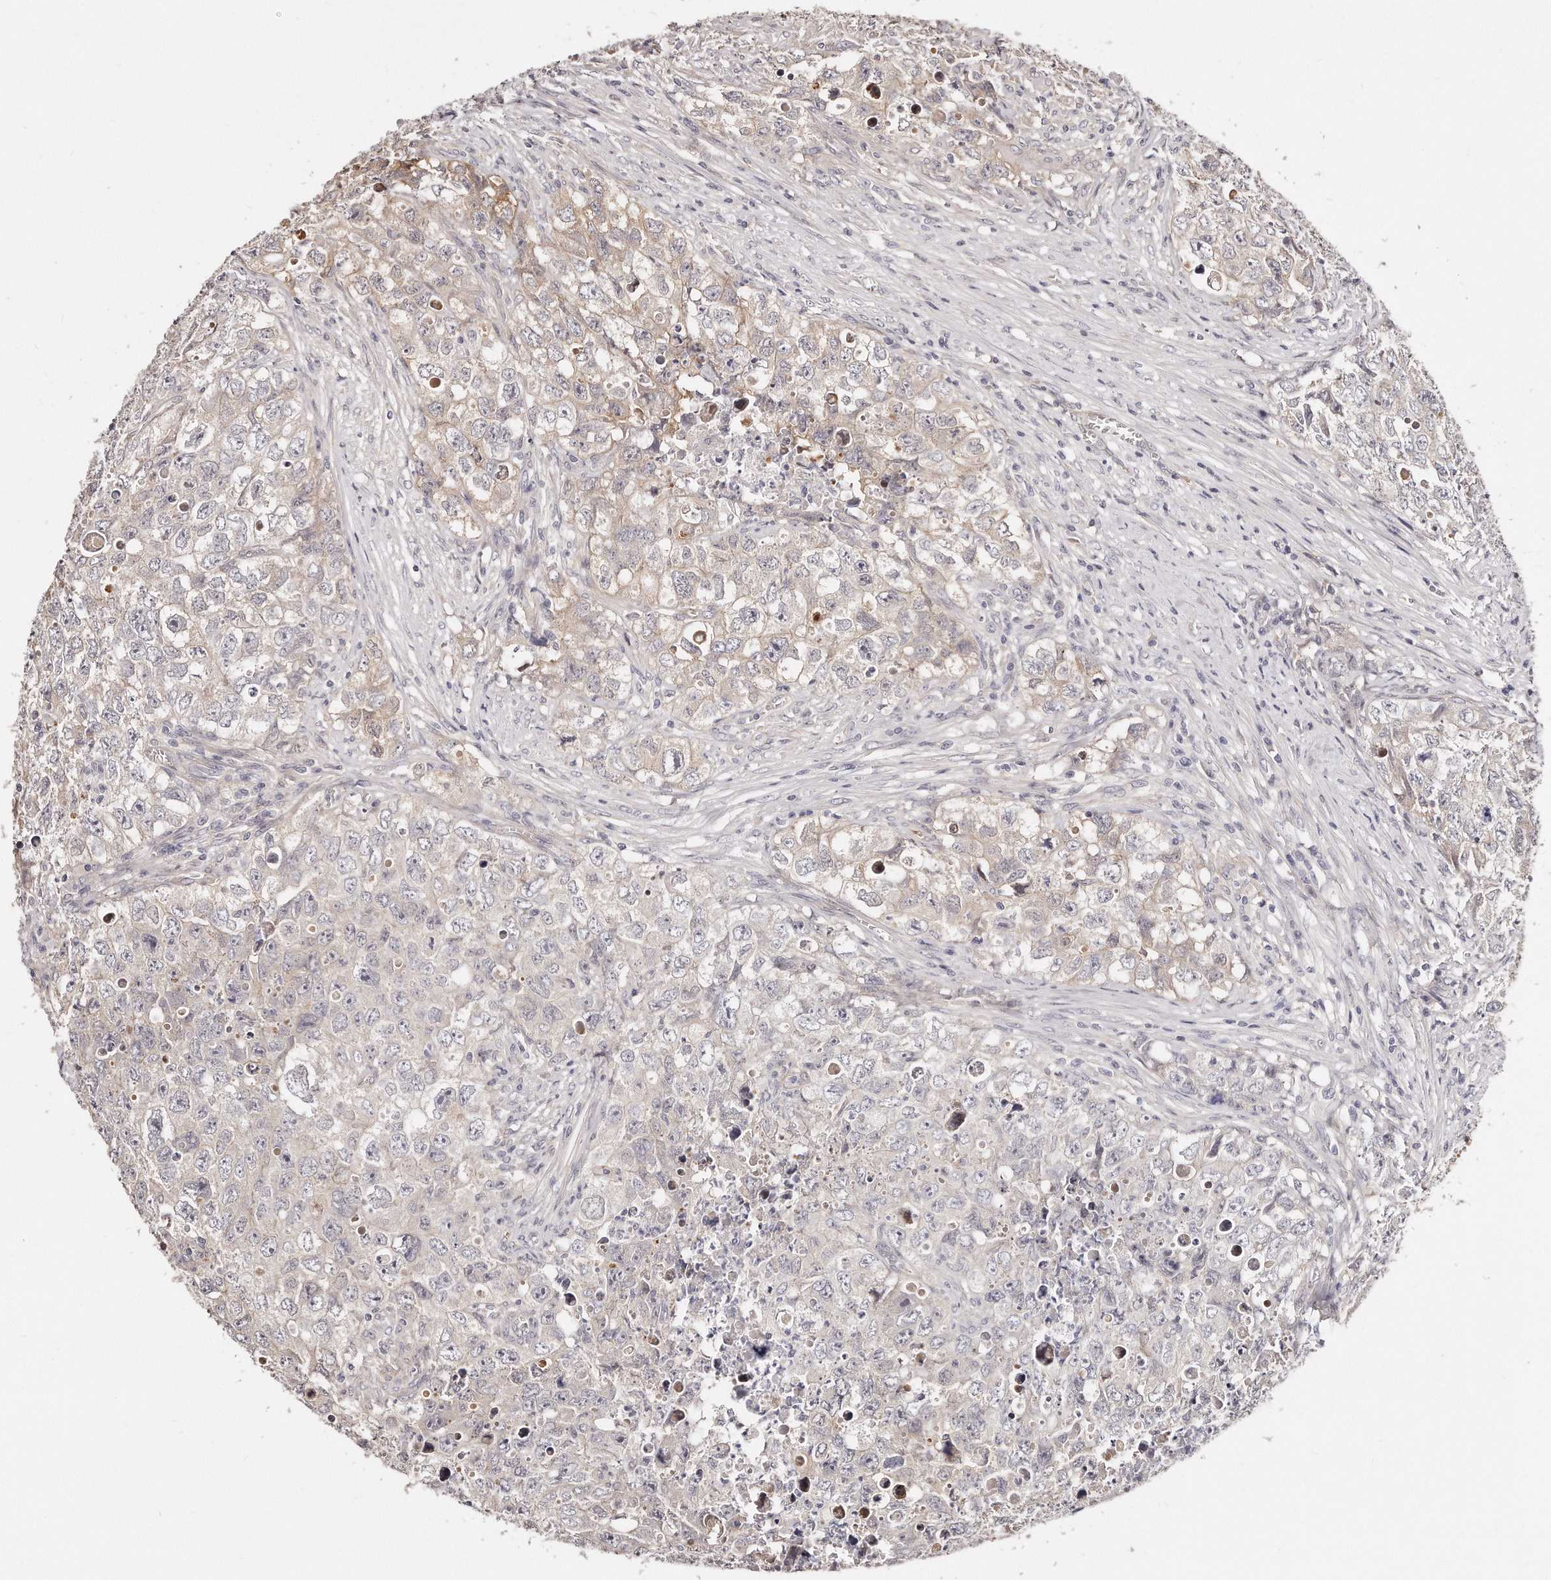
{"staining": {"intensity": "weak", "quantity": "<25%", "location": "cytoplasmic/membranous"}, "tissue": "testis cancer", "cell_type": "Tumor cells", "image_type": "cancer", "snomed": [{"axis": "morphology", "description": "Seminoma, NOS"}, {"axis": "morphology", "description": "Carcinoma, Embryonal, NOS"}, {"axis": "topography", "description": "Testis"}], "caption": "Human embryonal carcinoma (testis) stained for a protein using immunohistochemistry (IHC) exhibits no positivity in tumor cells.", "gene": "CASZ1", "patient": {"sex": "male", "age": 43}}